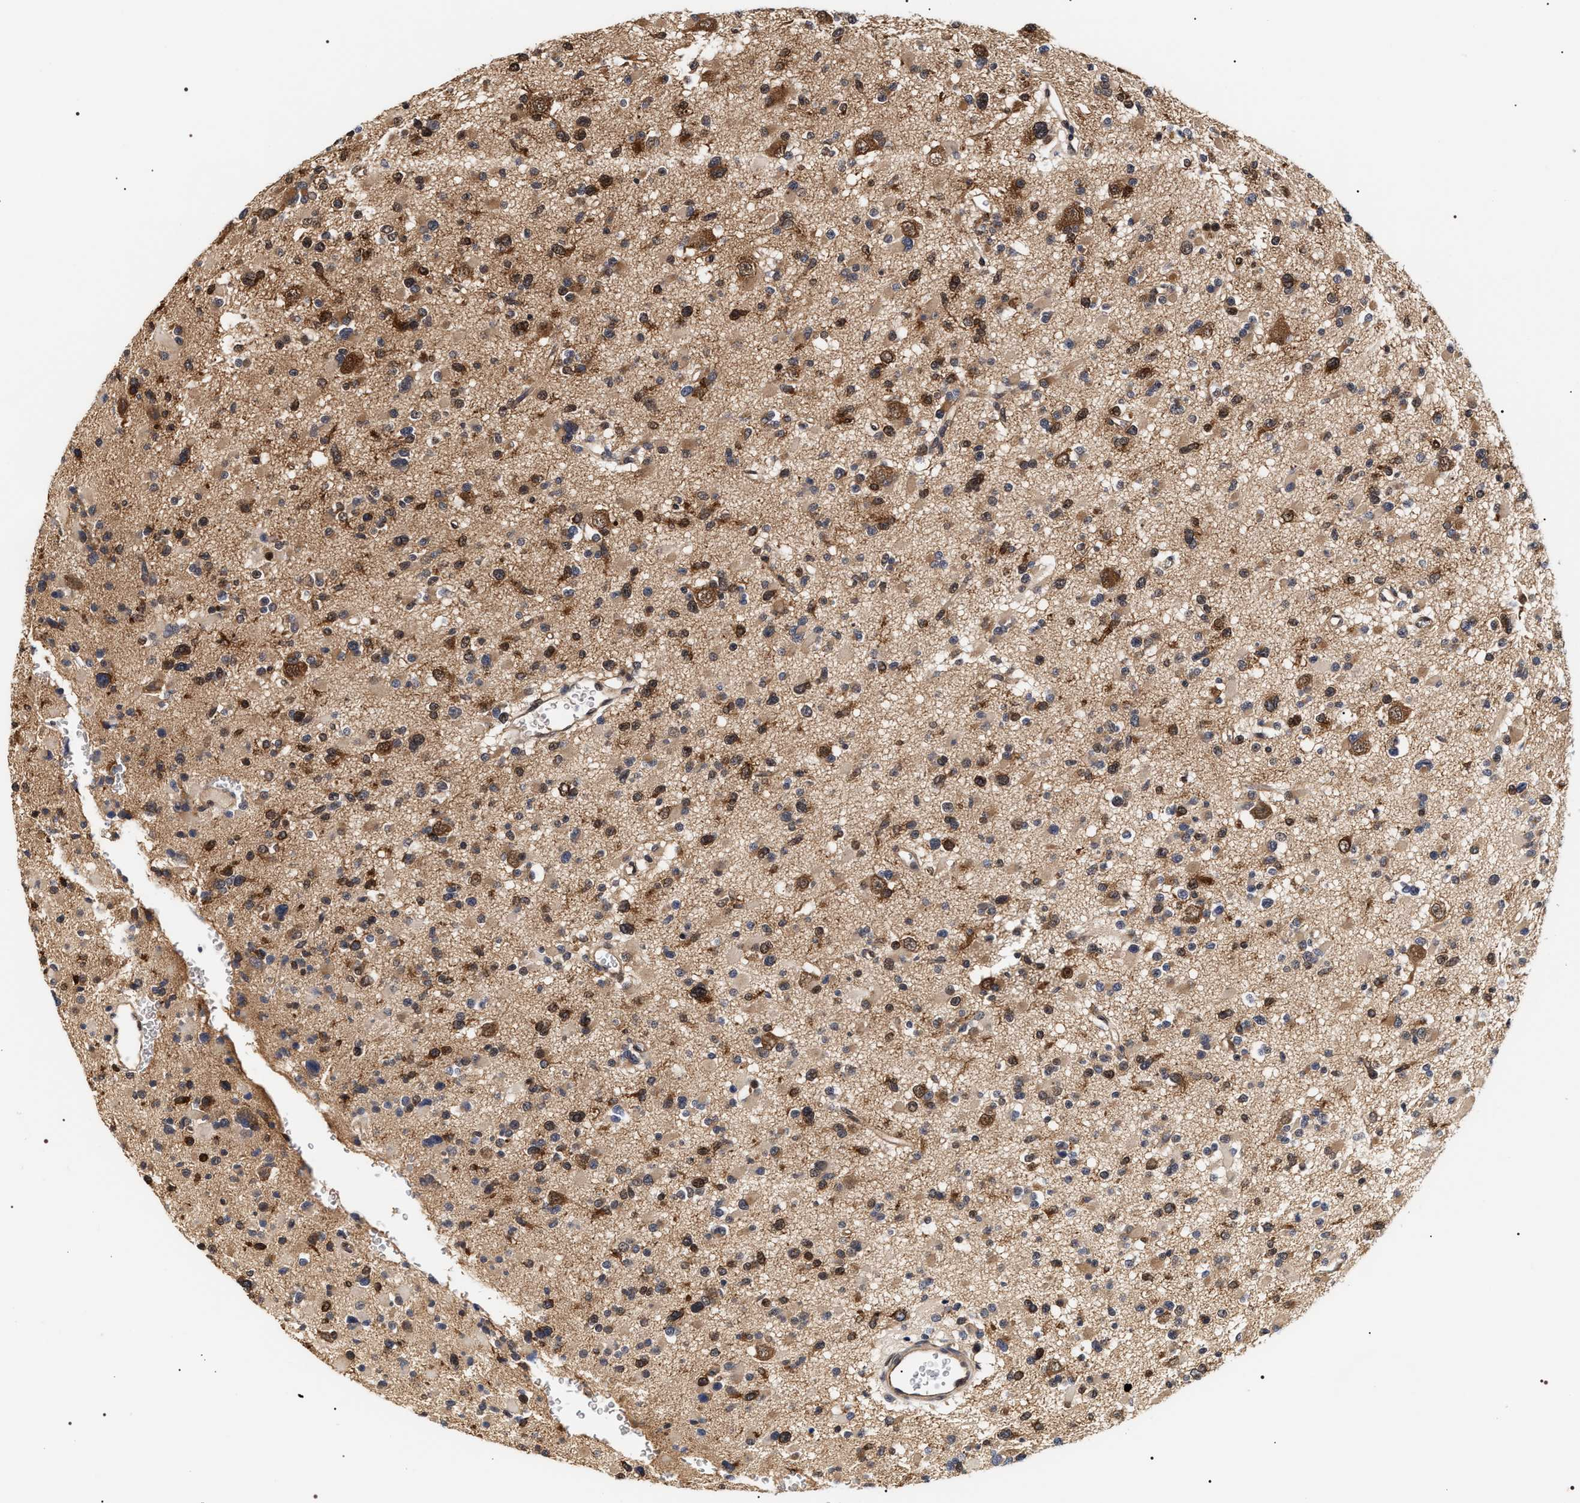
{"staining": {"intensity": "moderate", "quantity": "25%-75%", "location": "cytoplasmic/membranous,nuclear"}, "tissue": "glioma", "cell_type": "Tumor cells", "image_type": "cancer", "snomed": [{"axis": "morphology", "description": "Glioma, malignant, Low grade"}, {"axis": "topography", "description": "Brain"}], "caption": "Tumor cells demonstrate moderate cytoplasmic/membranous and nuclear staining in approximately 25%-75% of cells in malignant low-grade glioma.", "gene": "BAG6", "patient": {"sex": "female", "age": 22}}